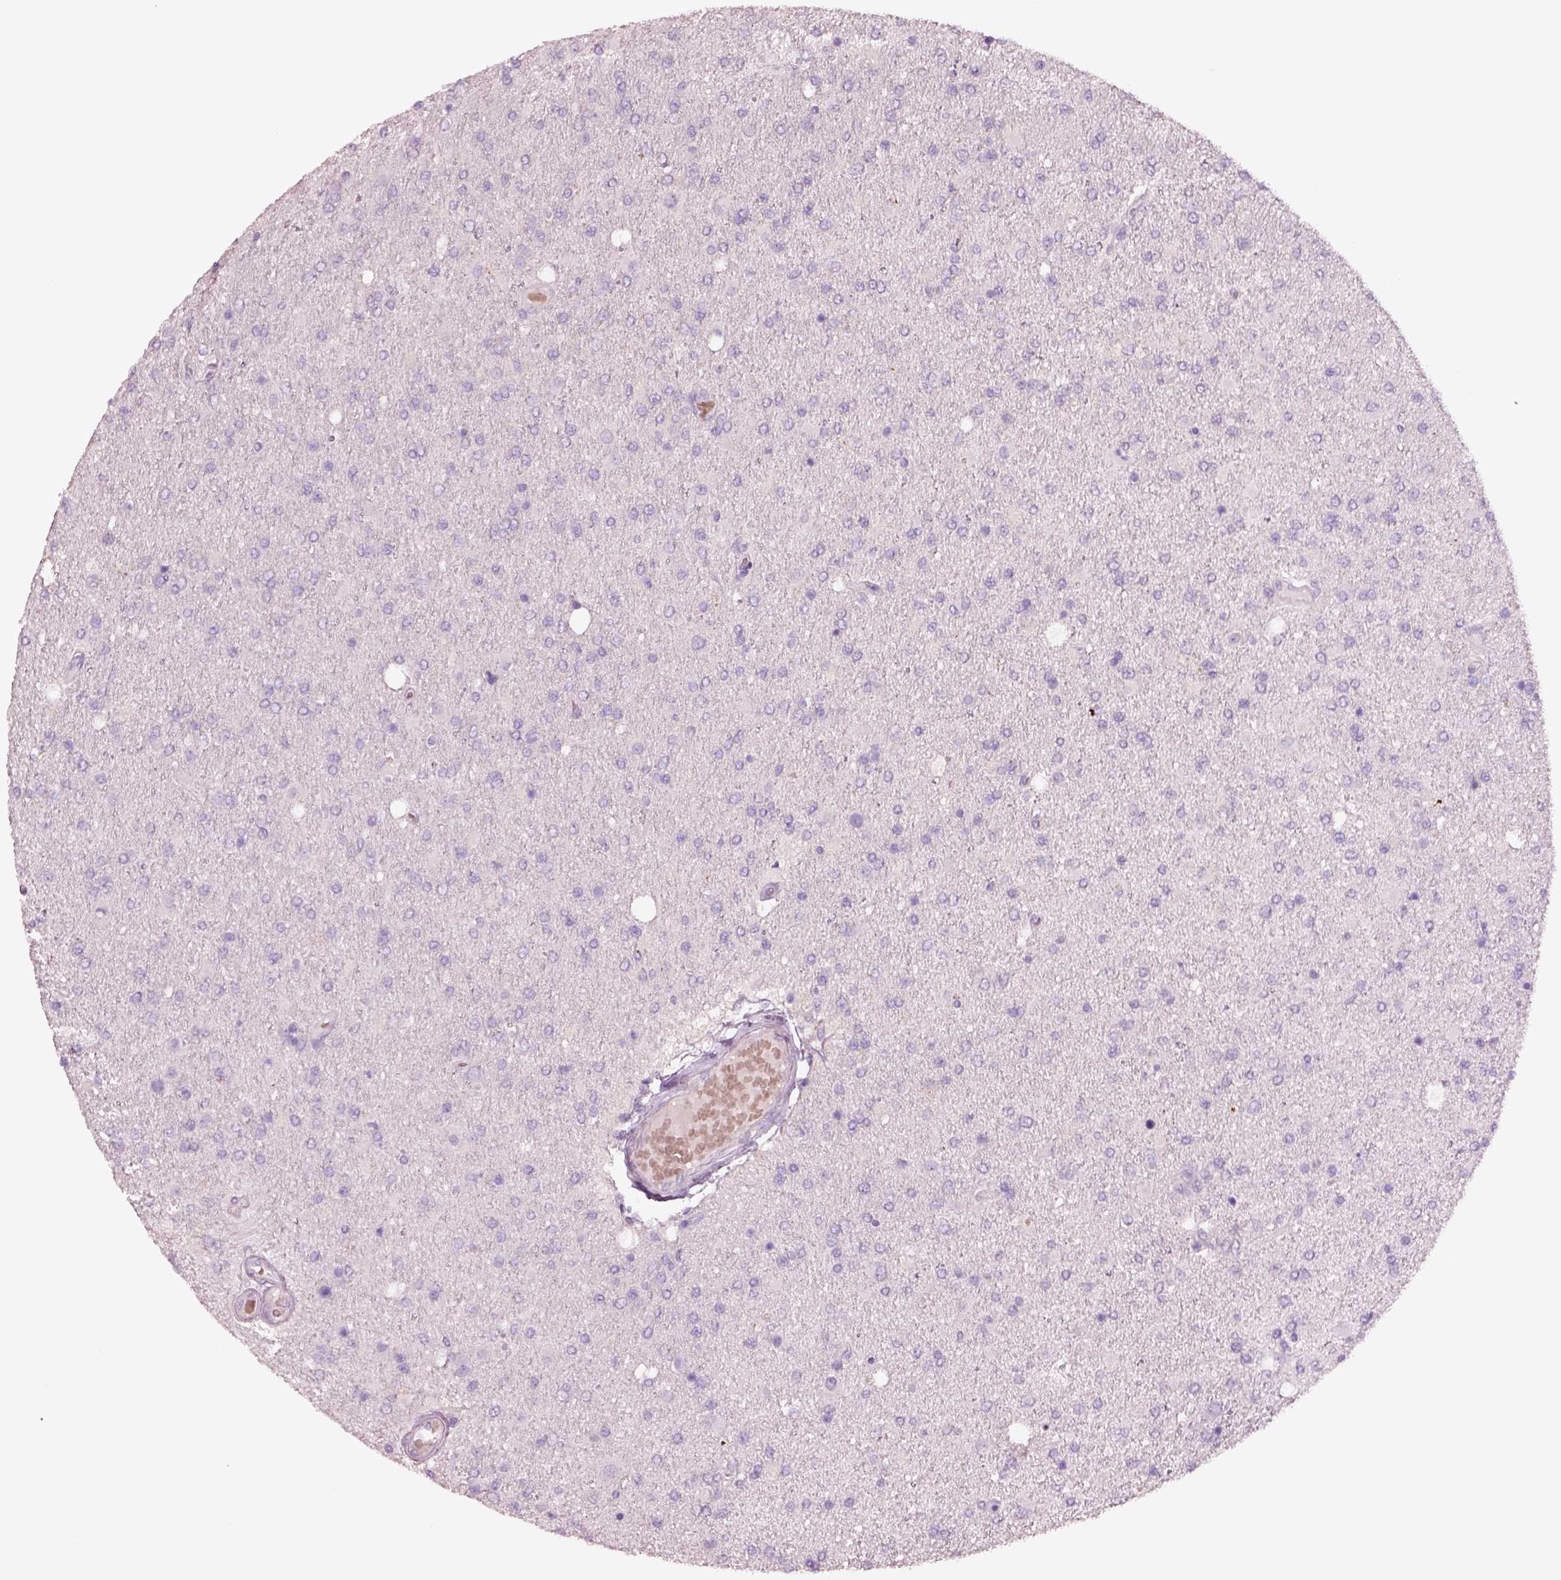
{"staining": {"intensity": "negative", "quantity": "none", "location": "none"}, "tissue": "glioma", "cell_type": "Tumor cells", "image_type": "cancer", "snomed": [{"axis": "morphology", "description": "Glioma, malignant, High grade"}, {"axis": "topography", "description": "Cerebral cortex"}], "caption": "An image of human glioma is negative for staining in tumor cells. (DAB IHC visualized using brightfield microscopy, high magnification).", "gene": "ELSPBP1", "patient": {"sex": "male", "age": 70}}